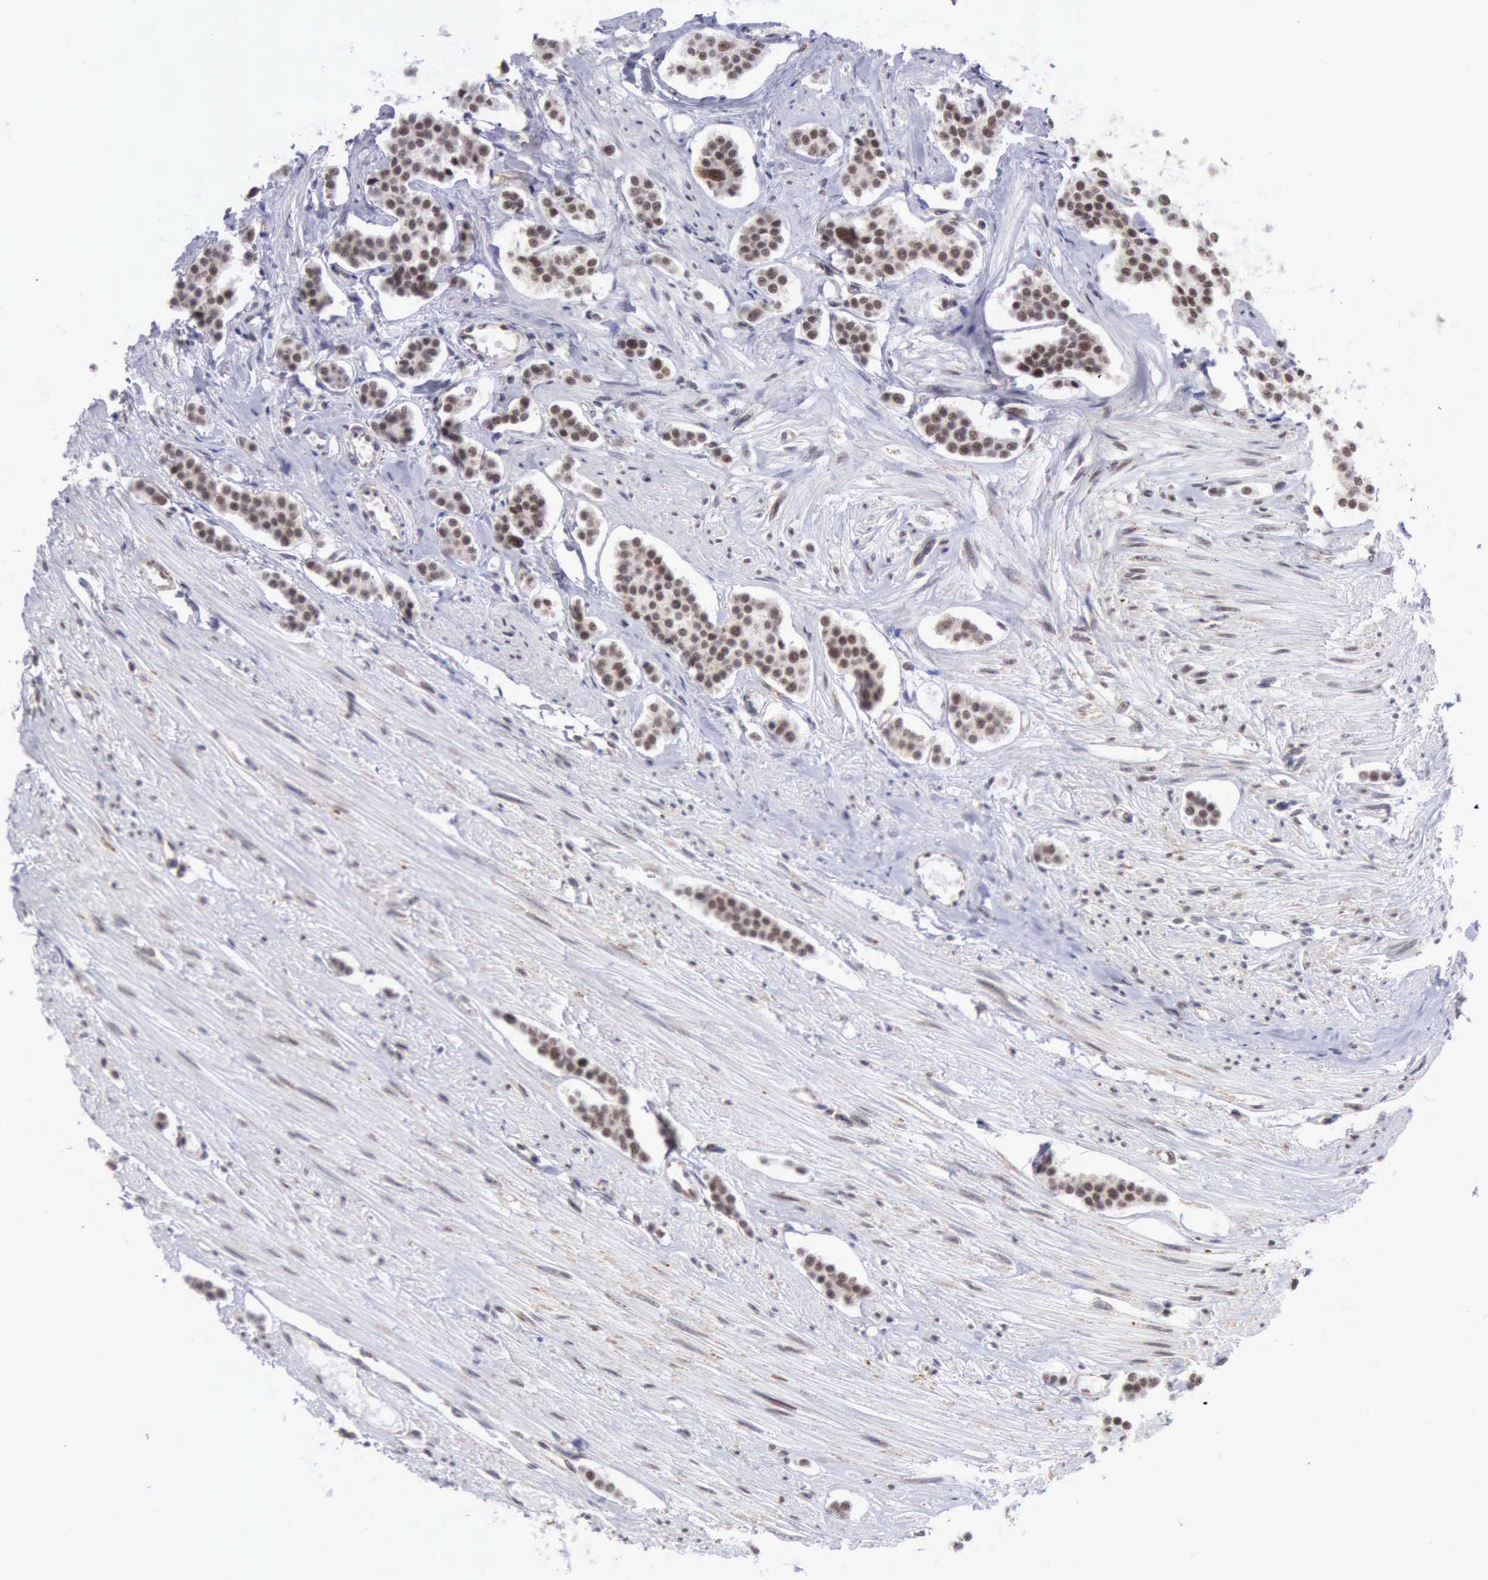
{"staining": {"intensity": "weak", "quantity": ">75%", "location": "nuclear"}, "tissue": "carcinoid", "cell_type": "Tumor cells", "image_type": "cancer", "snomed": [{"axis": "morphology", "description": "Carcinoid, malignant, NOS"}, {"axis": "topography", "description": "Small intestine"}], "caption": "This is a micrograph of IHC staining of carcinoid, which shows weak positivity in the nuclear of tumor cells.", "gene": "ERCC4", "patient": {"sex": "male", "age": 60}}